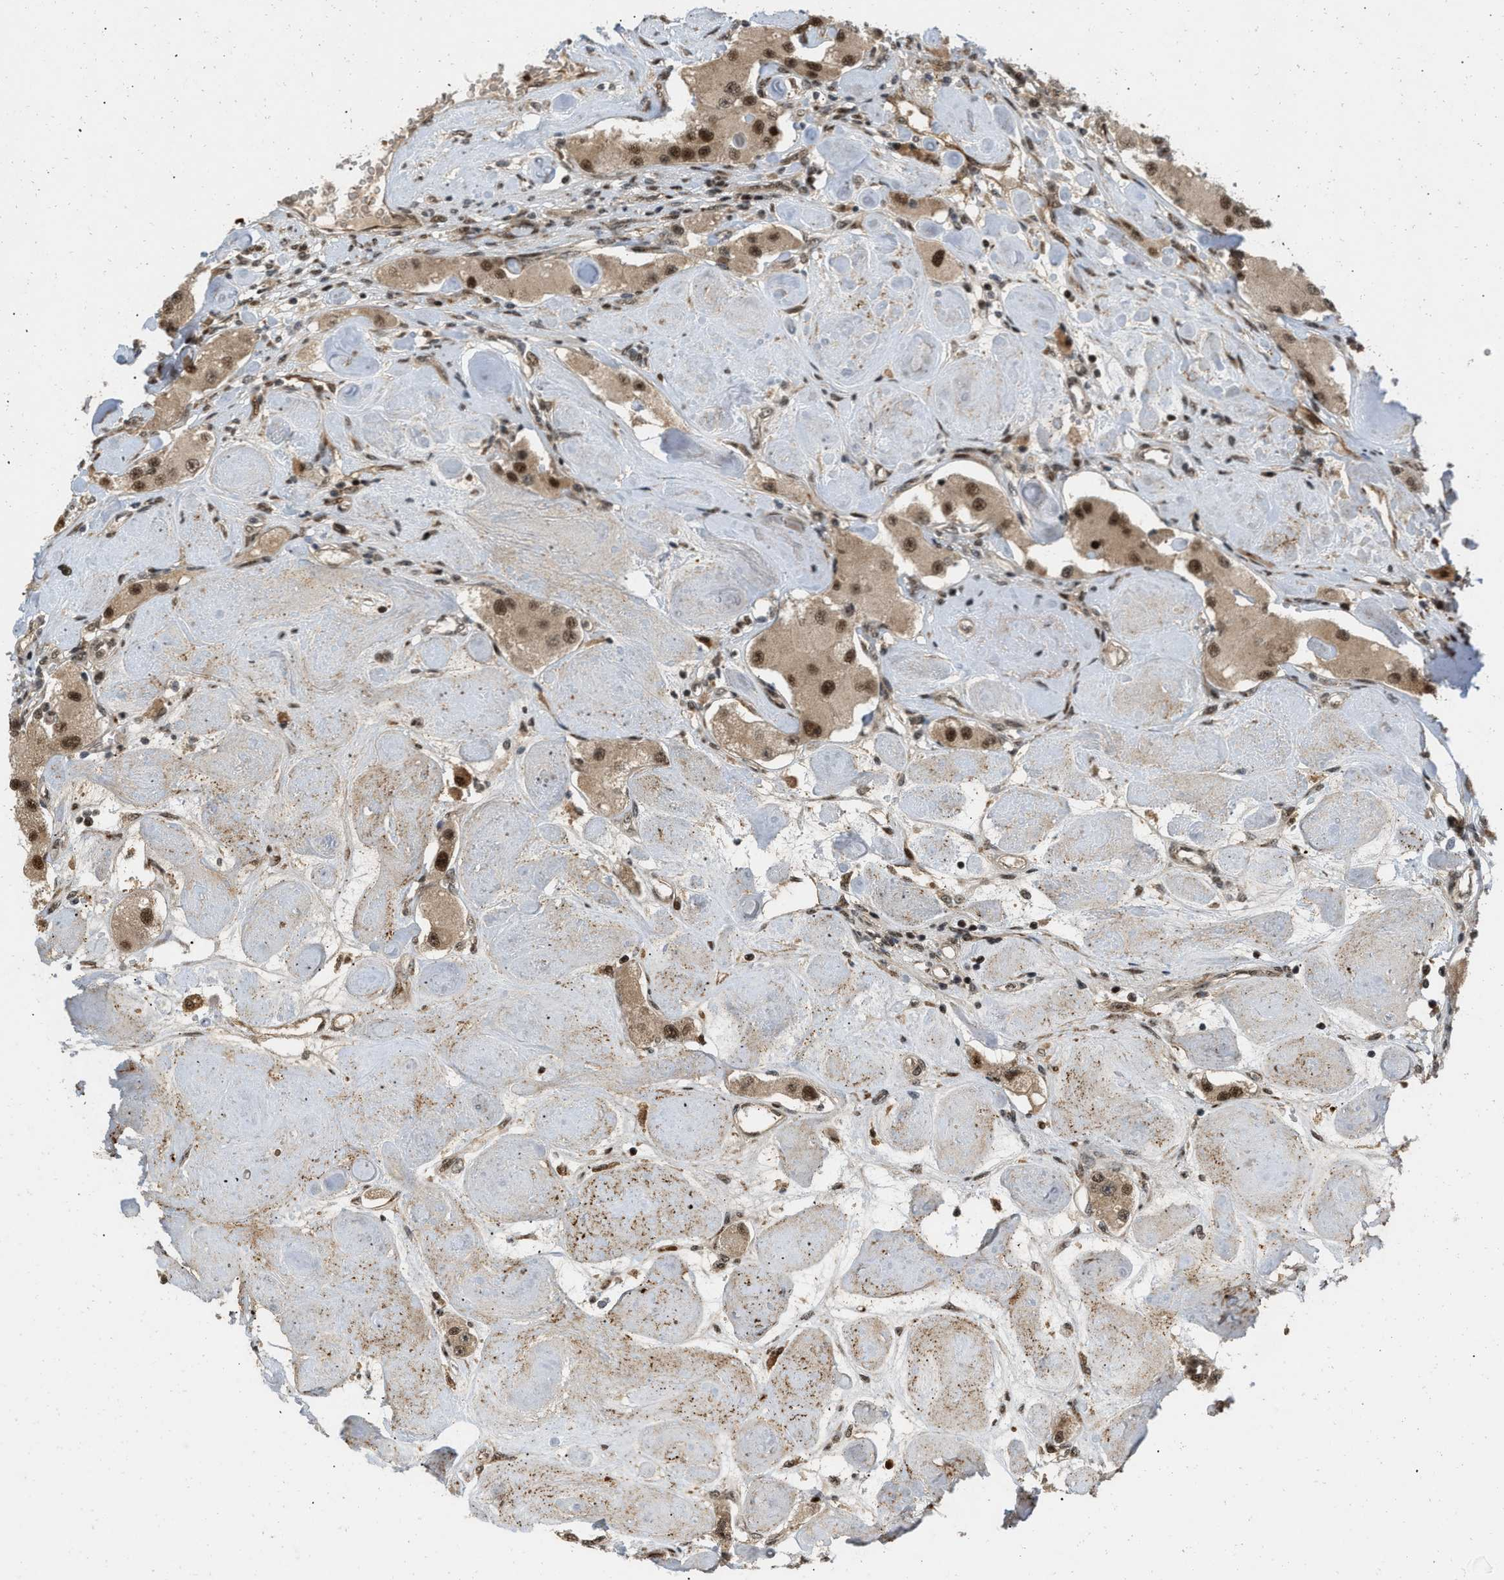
{"staining": {"intensity": "strong", "quantity": ">75%", "location": "nuclear"}, "tissue": "carcinoid", "cell_type": "Tumor cells", "image_type": "cancer", "snomed": [{"axis": "morphology", "description": "Carcinoid, malignant, NOS"}, {"axis": "topography", "description": "Pancreas"}], "caption": "Immunohistochemistry image of neoplastic tissue: carcinoid stained using immunohistochemistry exhibits high levels of strong protein expression localized specifically in the nuclear of tumor cells, appearing as a nuclear brown color.", "gene": "ANKRD11", "patient": {"sex": "male", "age": 41}}